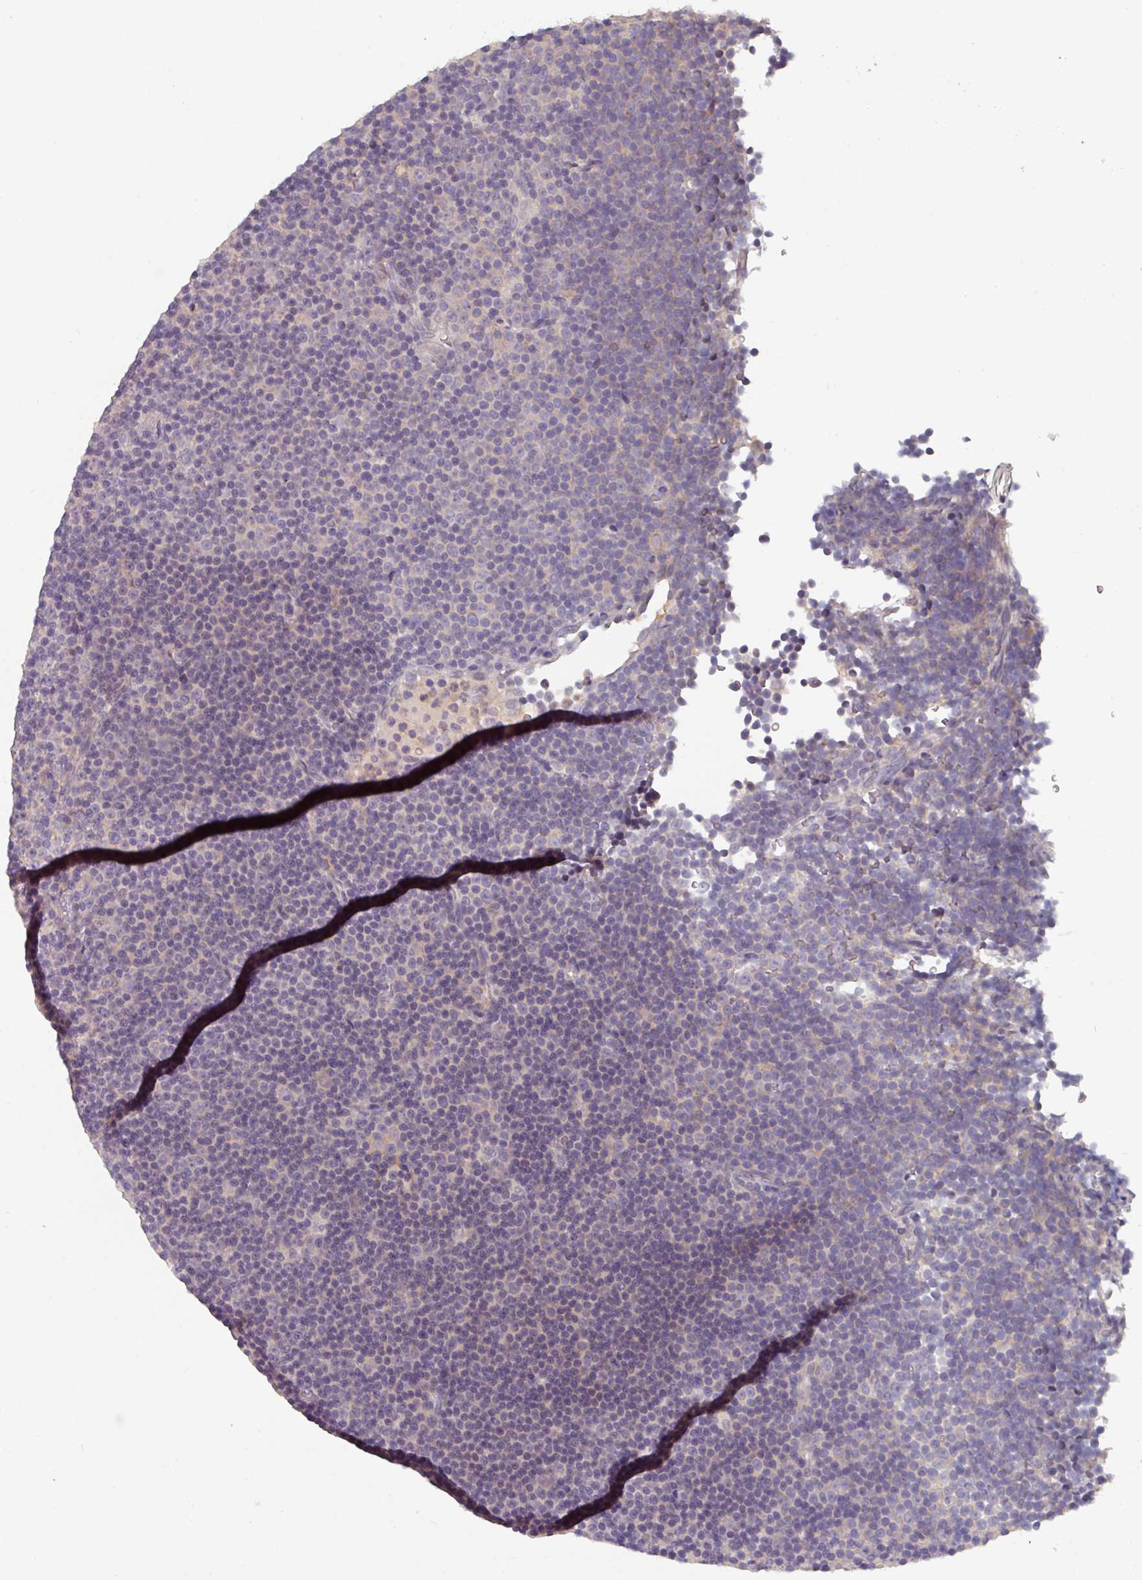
{"staining": {"intensity": "negative", "quantity": "none", "location": "none"}, "tissue": "lymphoma", "cell_type": "Tumor cells", "image_type": "cancer", "snomed": [{"axis": "morphology", "description": "Malignant lymphoma, non-Hodgkin's type, Low grade"}, {"axis": "topography", "description": "Lymph node"}], "caption": "DAB (3,3'-diaminobenzidine) immunohistochemical staining of human low-grade malignant lymphoma, non-Hodgkin's type reveals no significant staining in tumor cells.", "gene": "PRAMEF8", "patient": {"sex": "female", "age": 67}}